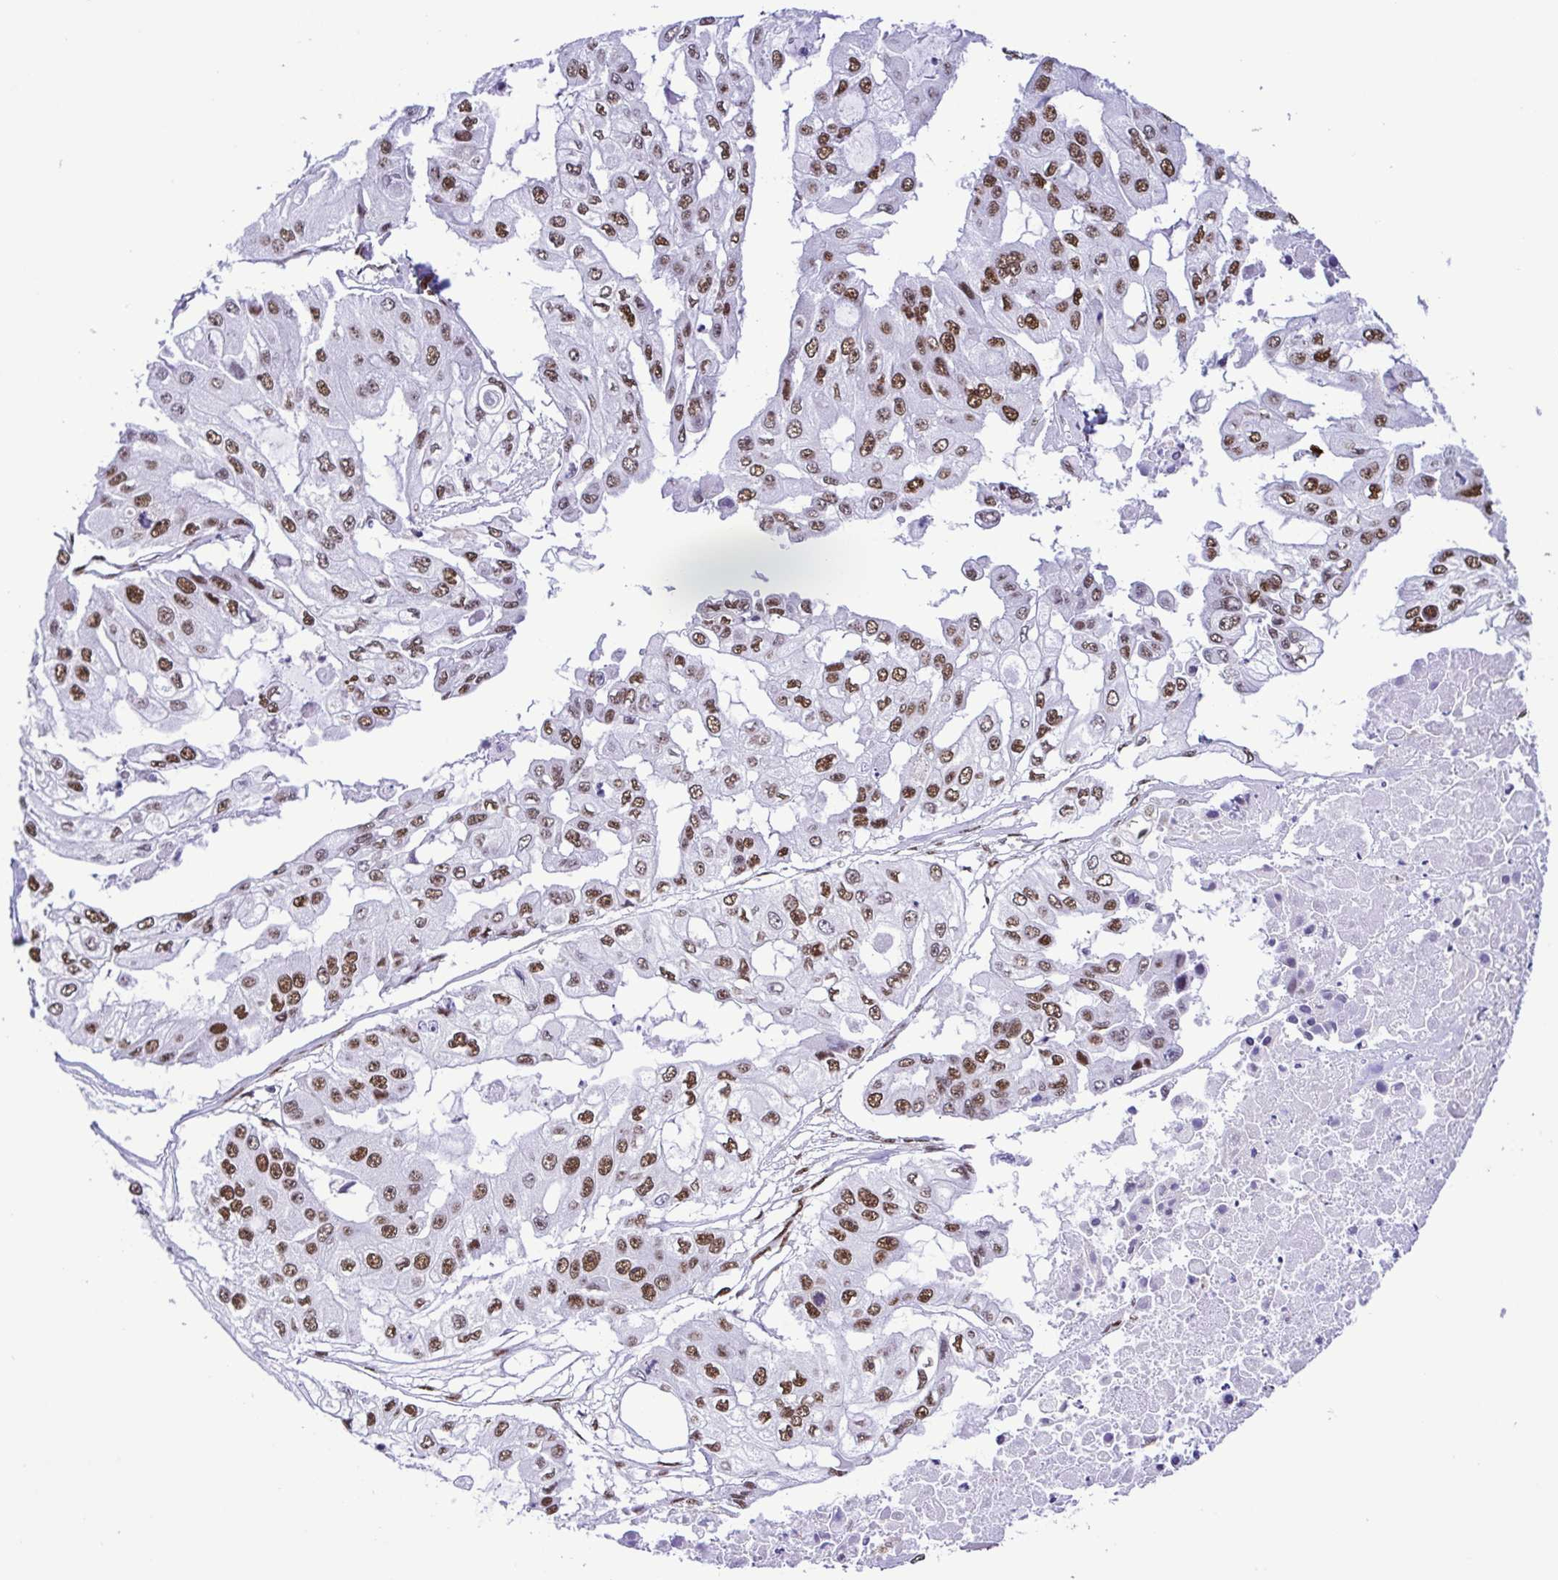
{"staining": {"intensity": "strong", "quantity": ">75%", "location": "nuclear"}, "tissue": "ovarian cancer", "cell_type": "Tumor cells", "image_type": "cancer", "snomed": [{"axis": "morphology", "description": "Cystadenocarcinoma, serous, NOS"}, {"axis": "topography", "description": "Ovary"}], "caption": "Approximately >75% of tumor cells in ovarian cancer demonstrate strong nuclear protein positivity as visualized by brown immunohistochemical staining.", "gene": "TRIM28", "patient": {"sex": "female", "age": 56}}